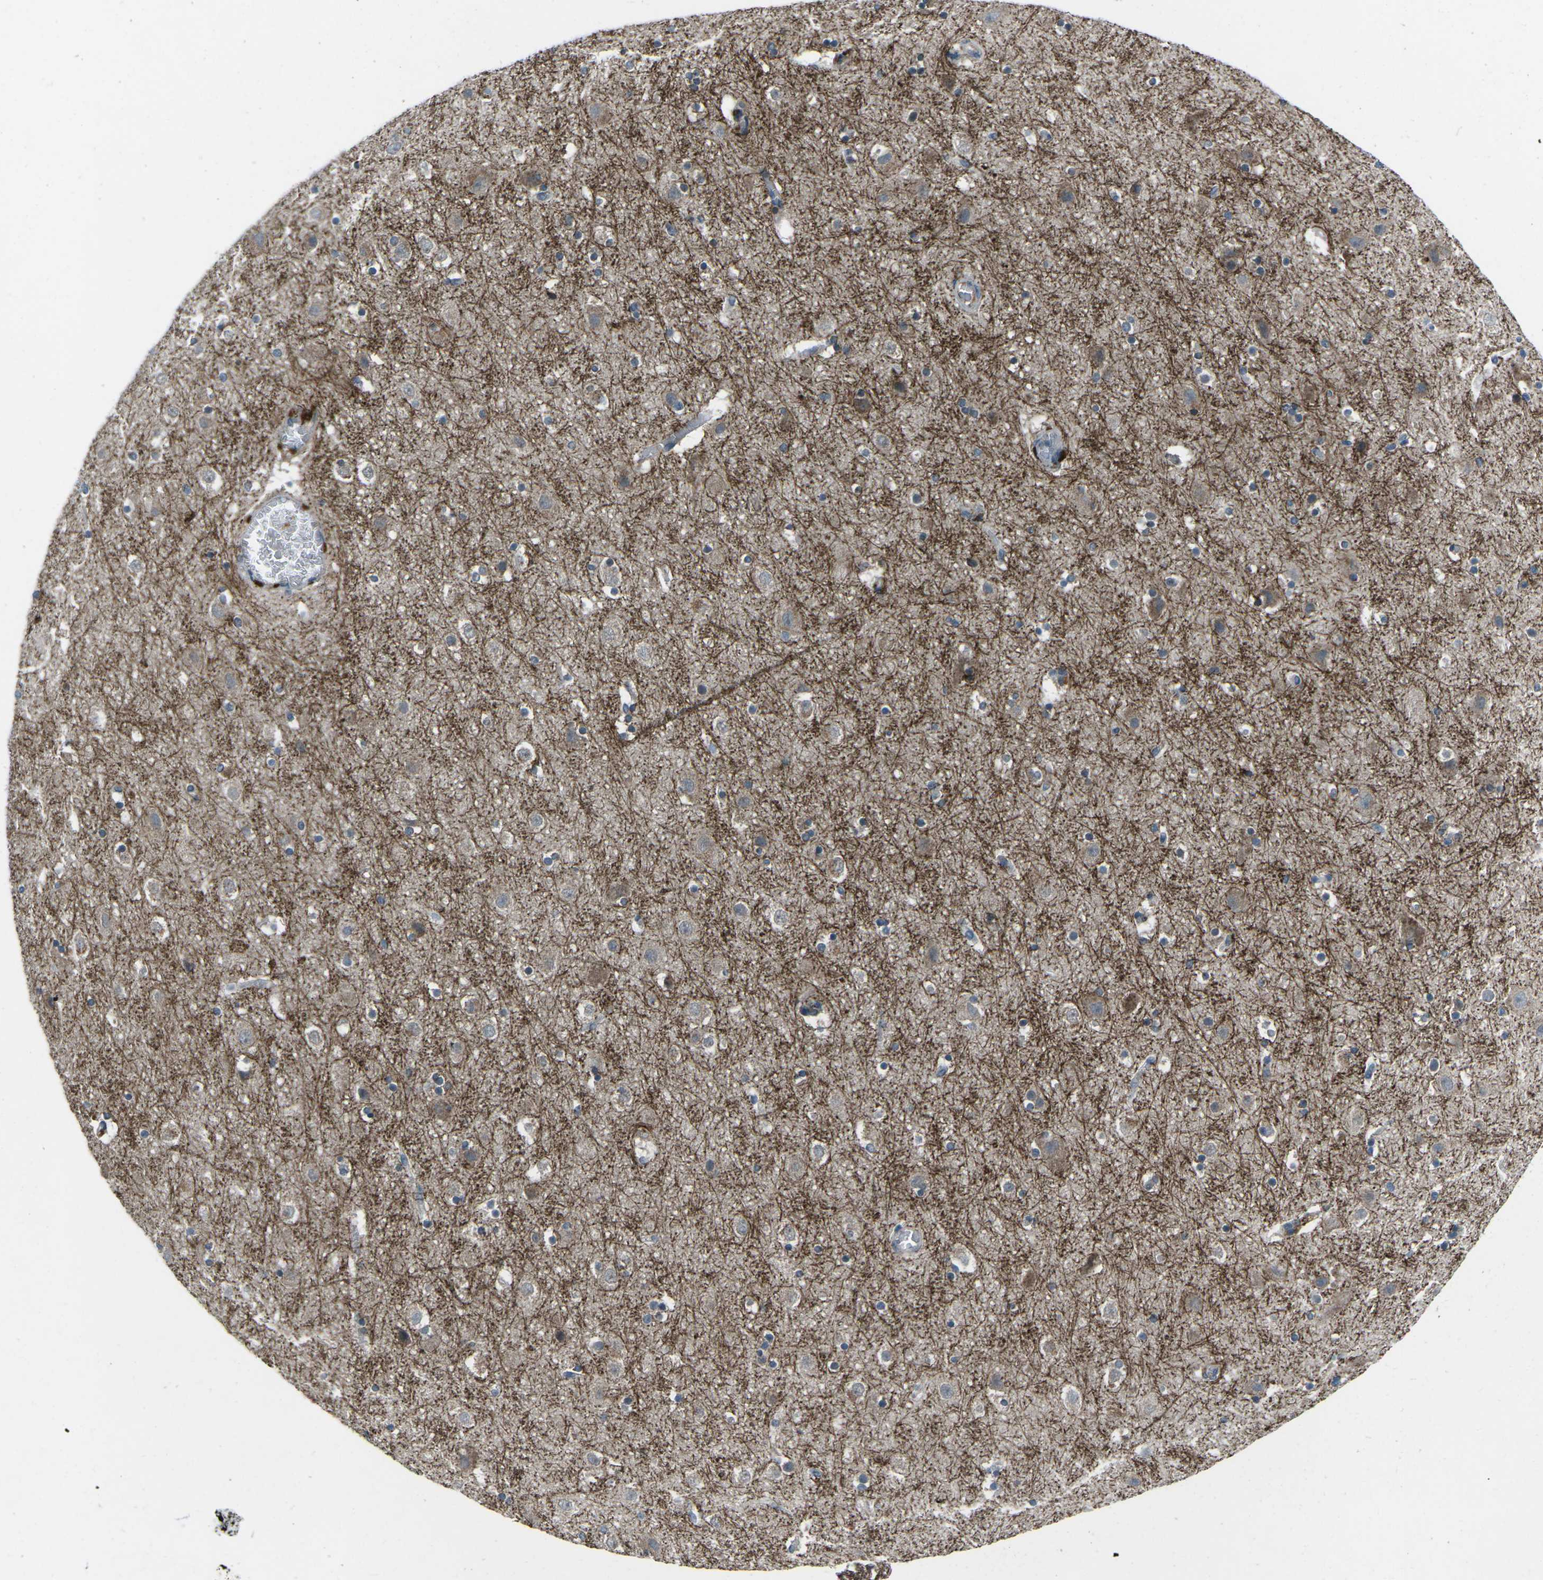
{"staining": {"intensity": "negative", "quantity": "none", "location": "none"}, "tissue": "cerebral cortex", "cell_type": "Endothelial cells", "image_type": "normal", "snomed": [{"axis": "morphology", "description": "Normal tissue, NOS"}, {"axis": "topography", "description": "Cerebral cortex"}], "caption": "Protein analysis of normal cerebral cortex displays no significant staining in endothelial cells.", "gene": "CDK16", "patient": {"sex": "male", "age": 45}}